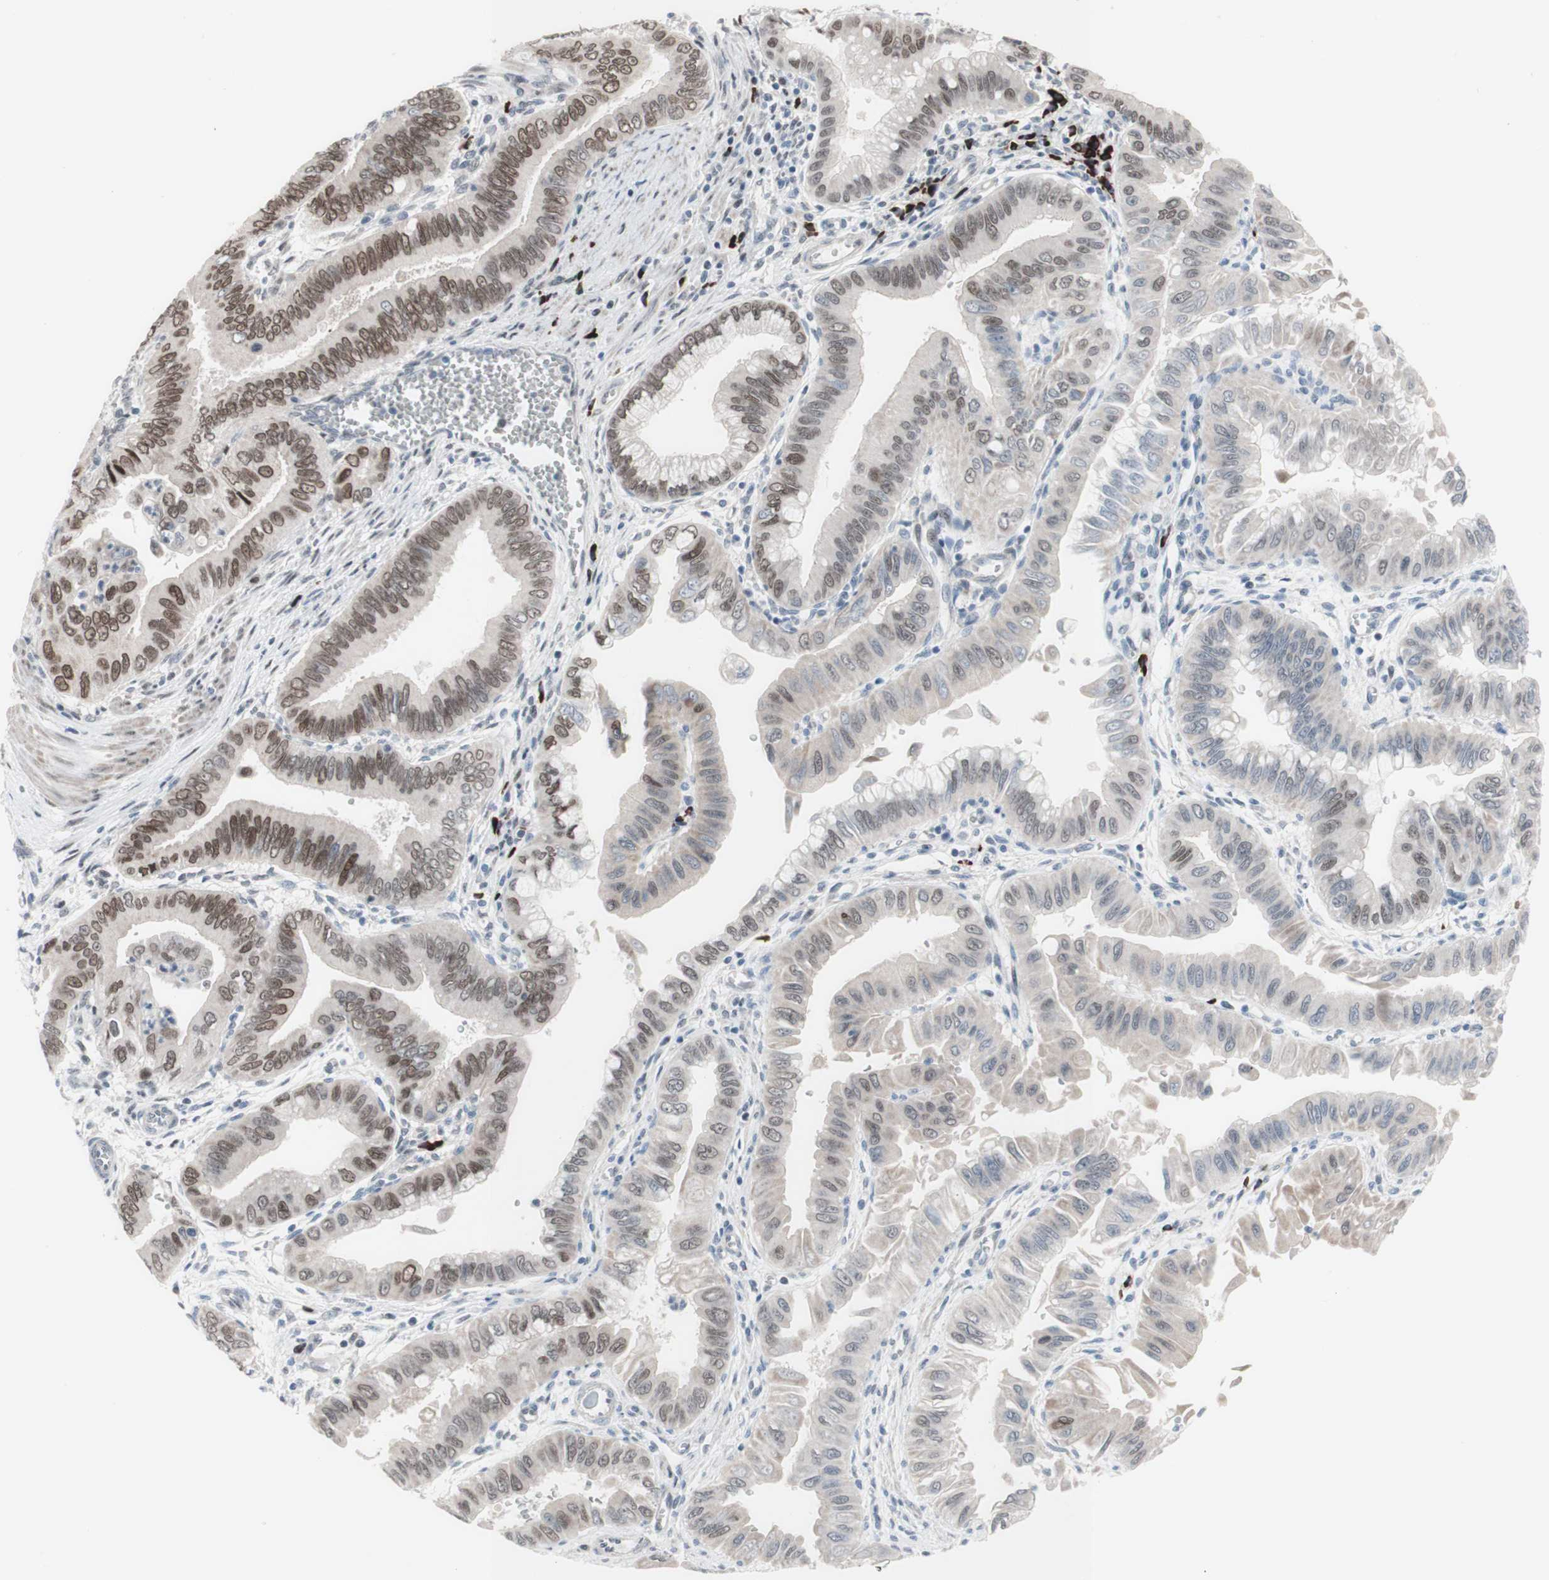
{"staining": {"intensity": "weak", "quantity": "<25%", "location": "nuclear"}, "tissue": "pancreatic cancer", "cell_type": "Tumor cells", "image_type": "cancer", "snomed": [{"axis": "morphology", "description": "Normal tissue, NOS"}, {"axis": "topography", "description": "Lymph node"}], "caption": "A high-resolution micrograph shows immunohistochemistry (IHC) staining of pancreatic cancer, which reveals no significant positivity in tumor cells.", "gene": "PHTF2", "patient": {"sex": "male", "age": 50}}